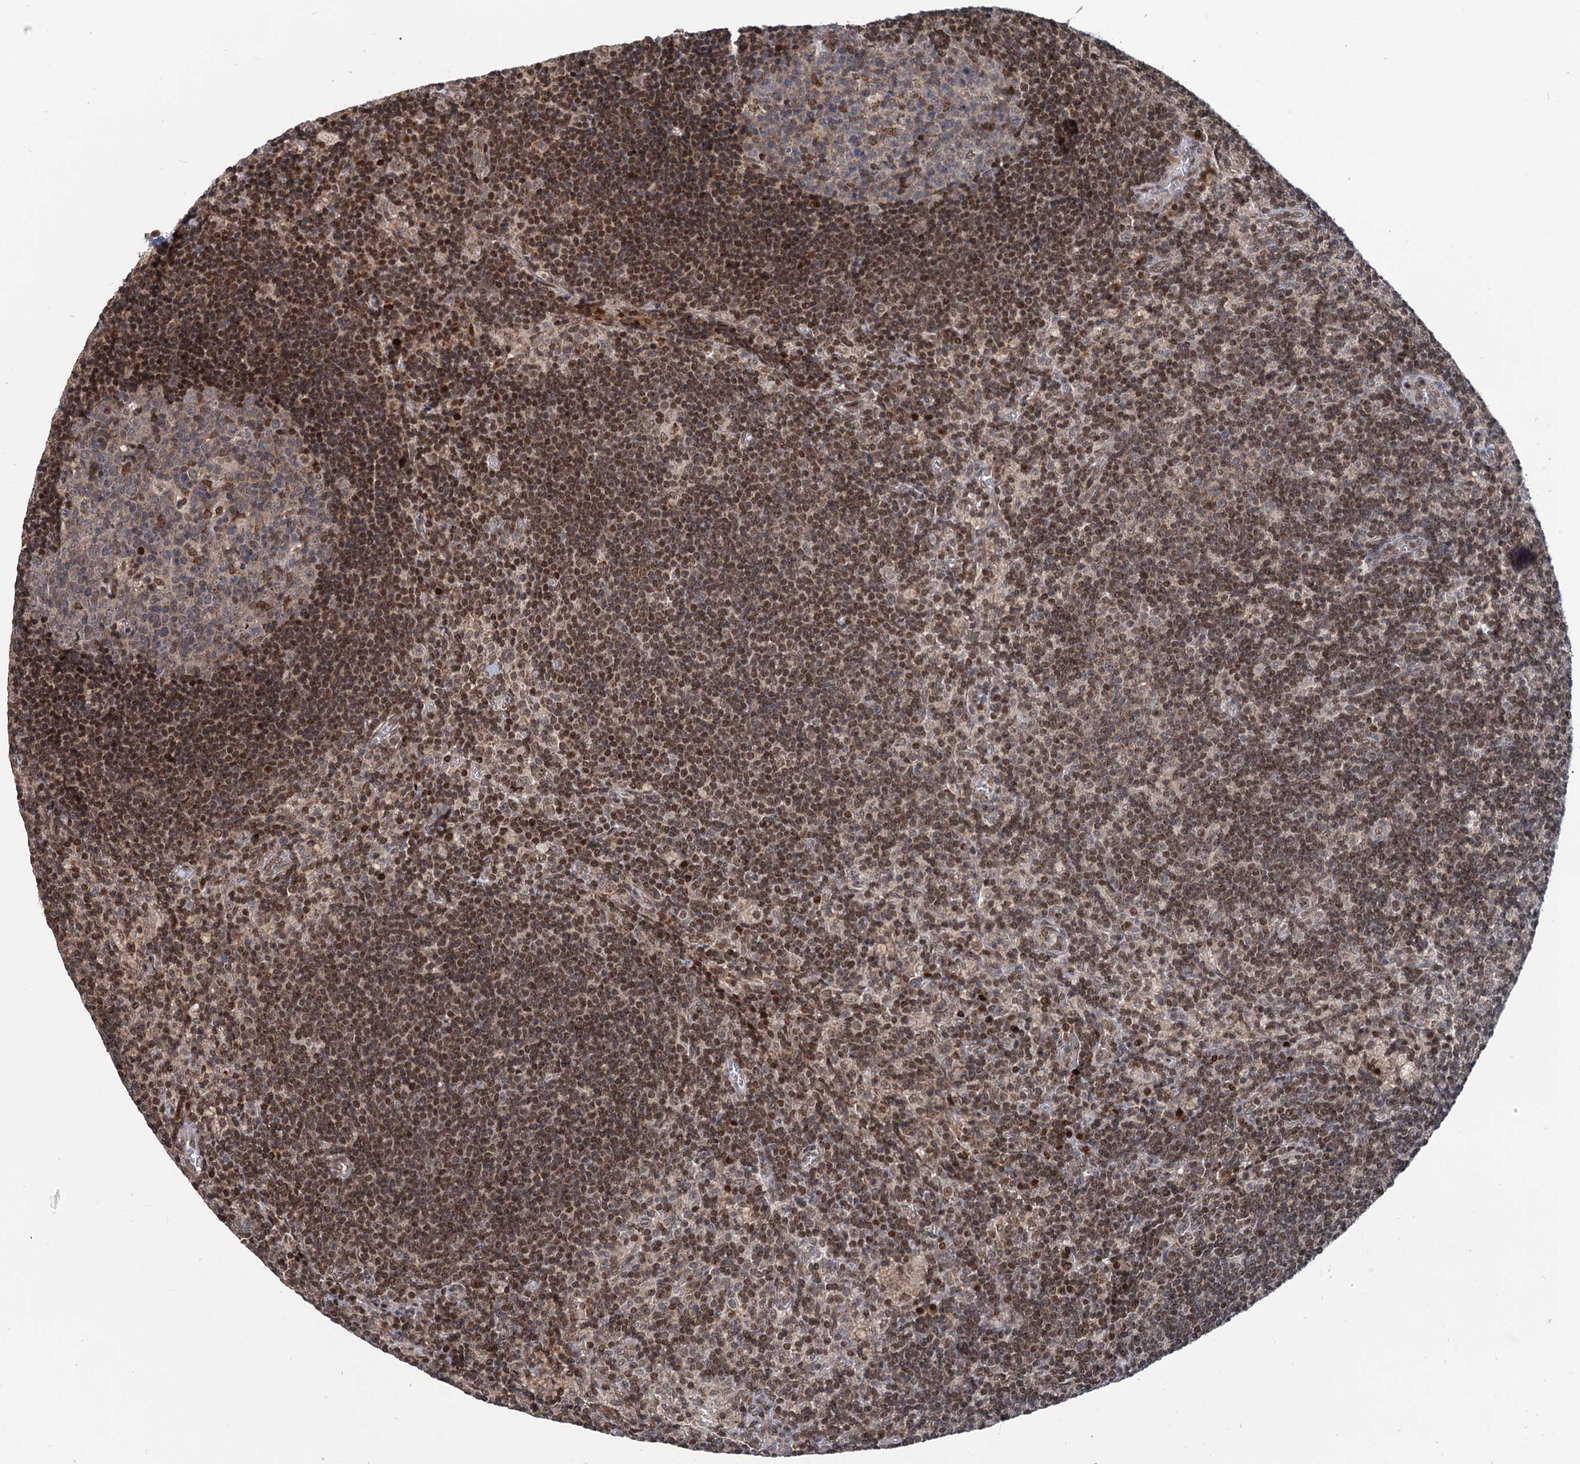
{"staining": {"intensity": "moderate", "quantity": "<25%", "location": "cytoplasmic/membranous,nuclear"}, "tissue": "lymph node", "cell_type": "Germinal center cells", "image_type": "normal", "snomed": [{"axis": "morphology", "description": "Normal tissue, NOS"}, {"axis": "topography", "description": "Lymph node"}], "caption": "Protein staining exhibits moderate cytoplasmic/membranous,nuclear positivity in about <25% of germinal center cells in unremarkable lymph node. (DAB (3,3'-diaminobenzidine) = brown stain, brightfield microscopy at high magnification).", "gene": "PHC3", "patient": {"sex": "male", "age": 69}}